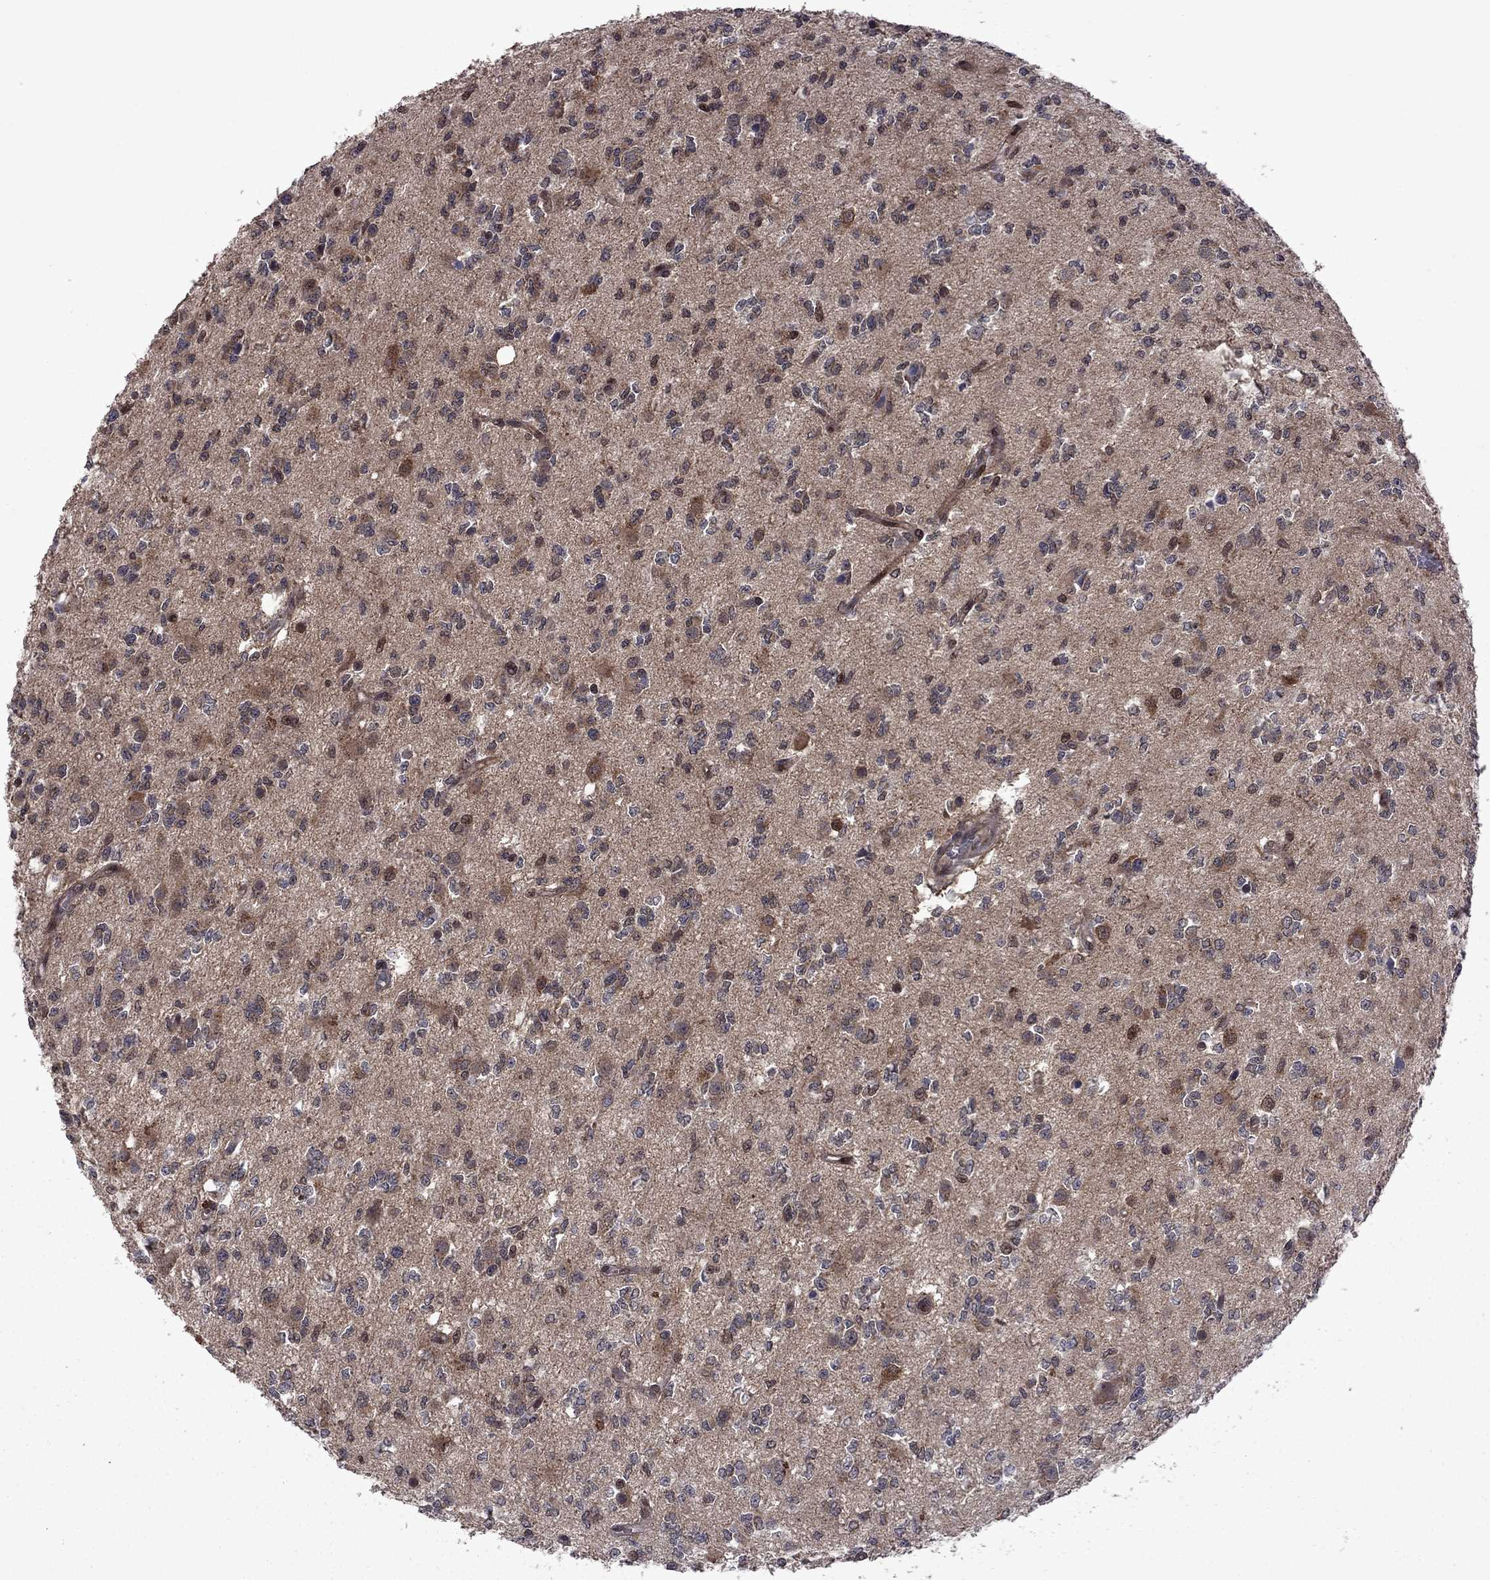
{"staining": {"intensity": "negative", "quantity": "none", "location": "none"}, "tissue": "glioma", "cell_type": "Tumor cells", "image_type": "cancer", "snomed": [{"axis": "morphology", "description": "Glioma, malignant, Low grade"}, {"axis": "topography", "description": "Brain"}], "caption": "The image demonstrates no significant staining in tumor cells of glioma. (DAB IHC visualized using brightfield microscopy, high magnification).", "gene": "IPP", "patient": {"sex": "female", "age": 45}}